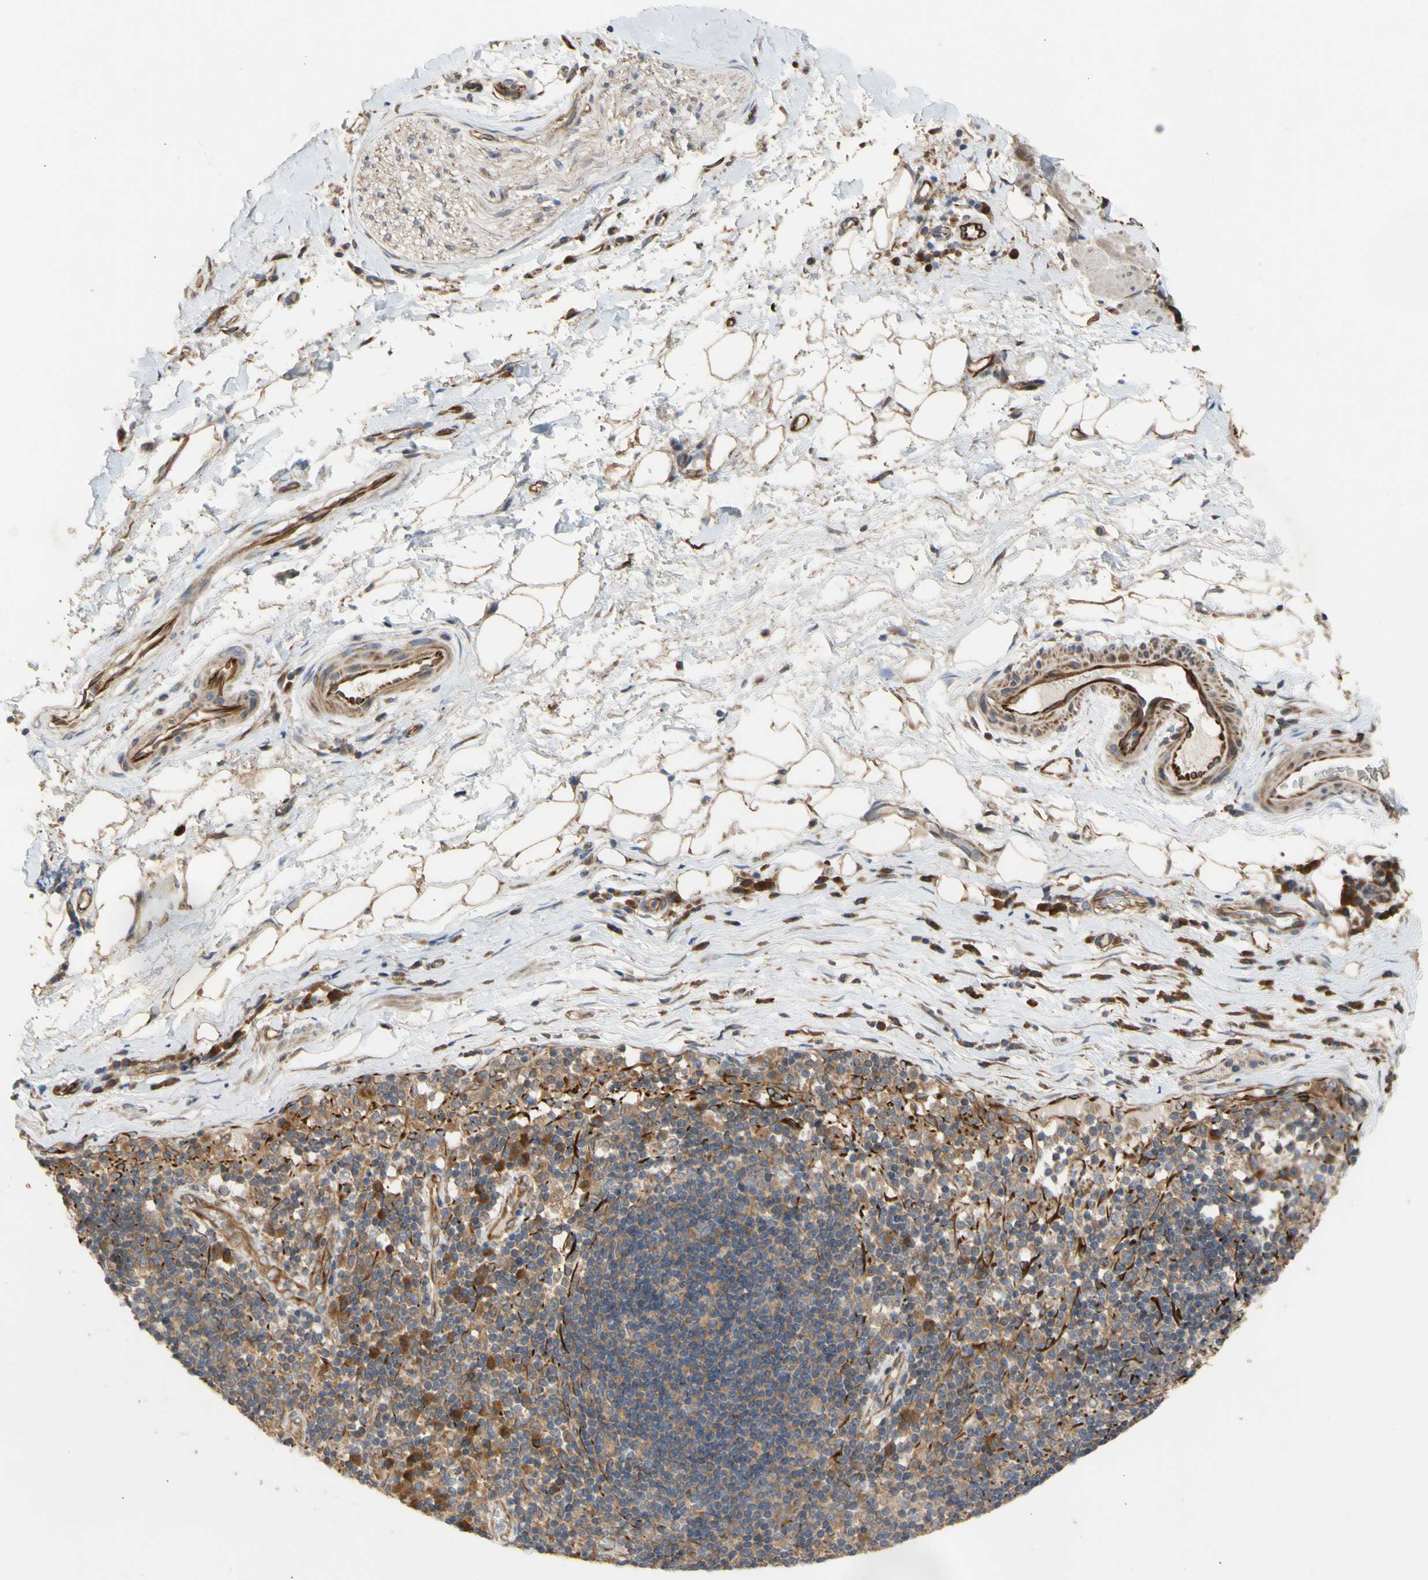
{"staining": {"intensity": "moderate", "quantity": ">75%", "location": "cytoplasmic/membranous"}, "tissue": "adipose tissue", "cell_type": "Adipocytes", "image_type": "normal", "snomed": [{"axis": "morphology", "description": "Normal tissue, NOS"}, {"axis": "morphology", "description": "Adenocarcinoma, NOS"}, {"axis": "topography", "description": "Esophagus"}], "caption": "About >75% of adipocytes in unremarkable human adipose tissue reveal moderate cytoplasmic/membranous protein expression as visualized by brown immunohistochemical staining.", "gene": "EIF2S3", "patient": {"sex": "male", "age": 62}}